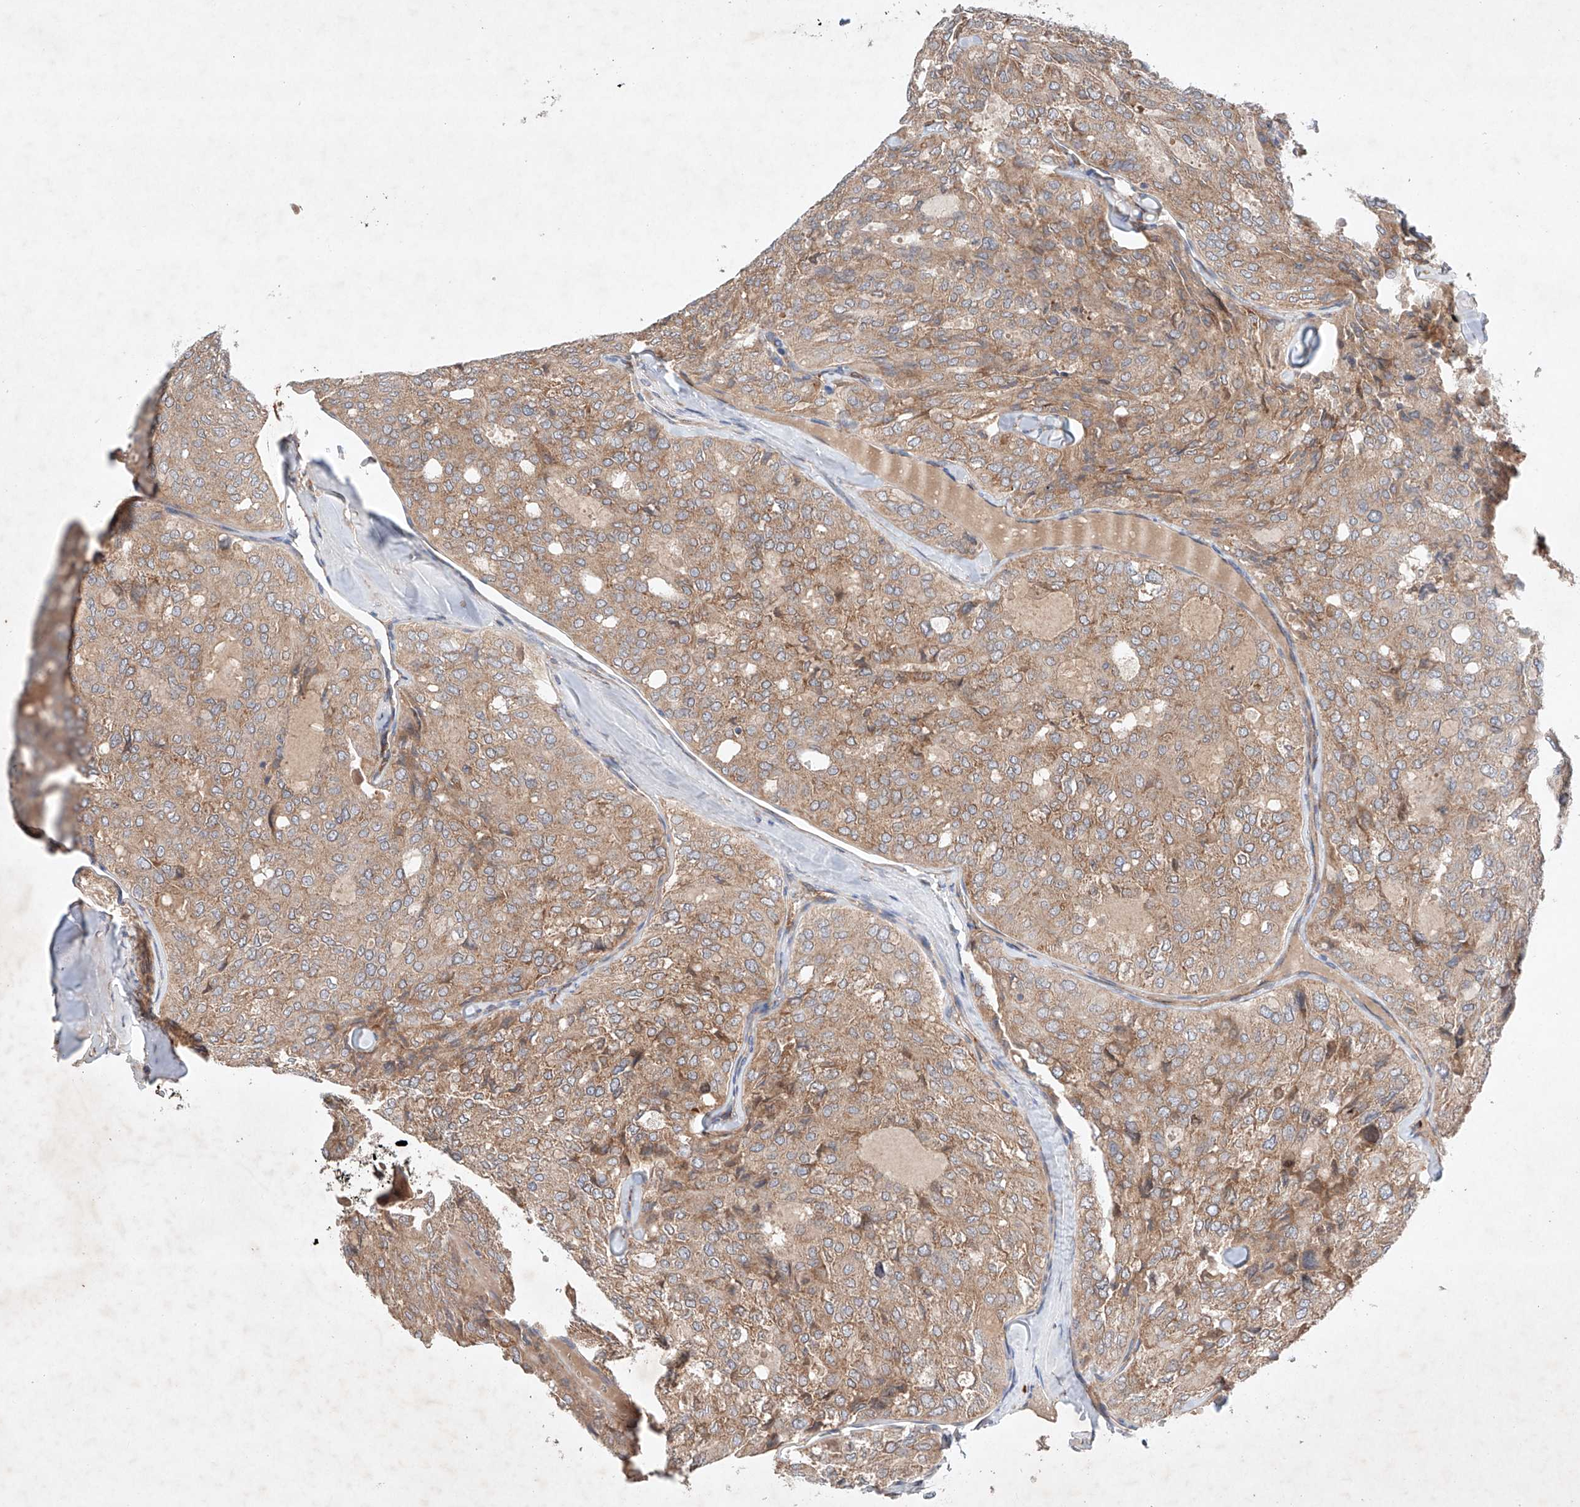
{"staining": {"intensity": "moderate", "quantity": ">75%", "location": "cytoplasmic/membranous"}, "tissue": "thyroid cancer", "cell_type": "Tumor cells", "image_type": "cancer", "snomed": [{"axis": "morphology", "description": "Follicular adenoma carcinoma, NOS"}, {"axis": "topography", "description": "Thyroid gland"}], "caption": "Thyroid cancer stained for a protein (brown) reveals moderate cytoplasmic/membranous positive expression in about >75% of tumor cells.", "gene": "FASTK", "patient": {"sex": "male", "age": 75}}